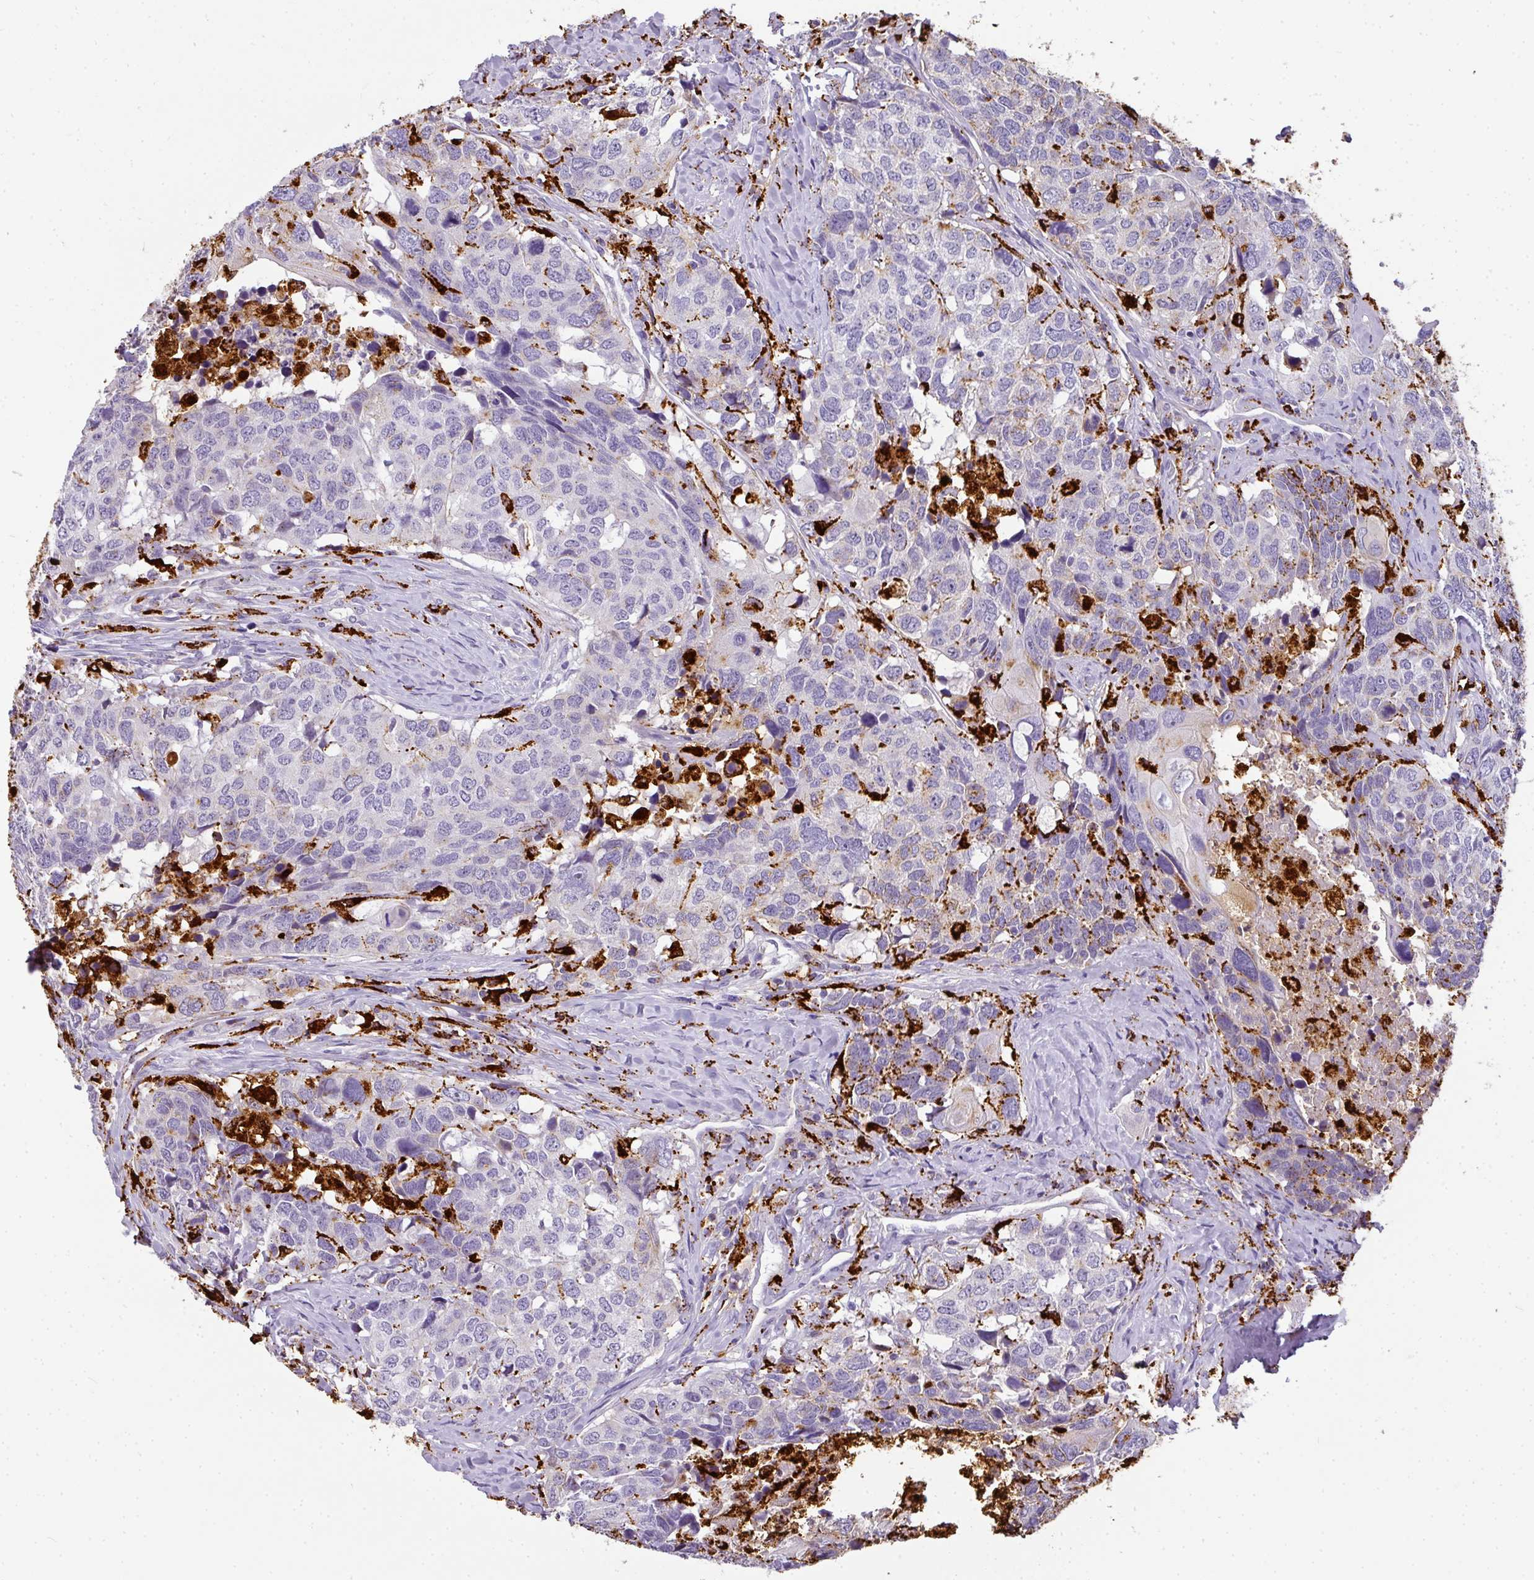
{"staining": {"intensity": "negative", "quantity": "none", "location": "none"}, "tissue": "head and neck cancer", "cell_type": "Tumor cells", "image_type": "cancer", "snomed": [{"axis": "morphology", "description": "Normal tissue, NOS"}, {"axis": "morphology", "description": "Squamous cell carcinoma, NOS"}, {"axis": "topography", "description": "Skeletal muscle"}, {"axis": "topography", "description": "Vascular tissue"}, {"axis": "topography", "description": "Peripheral nerve tissue"}, {"axis": "topography", "description": "Head-Neck"}], "caption": "High power microscopy photomicrograph of an immunohistochemistry (IHC) photomicrograph of squamous cell carcinoma (head and neck), revealing no significant staining in tumor cells.", "gene": "MMACHC", "patient": {"sex": "male", "age": 66}}